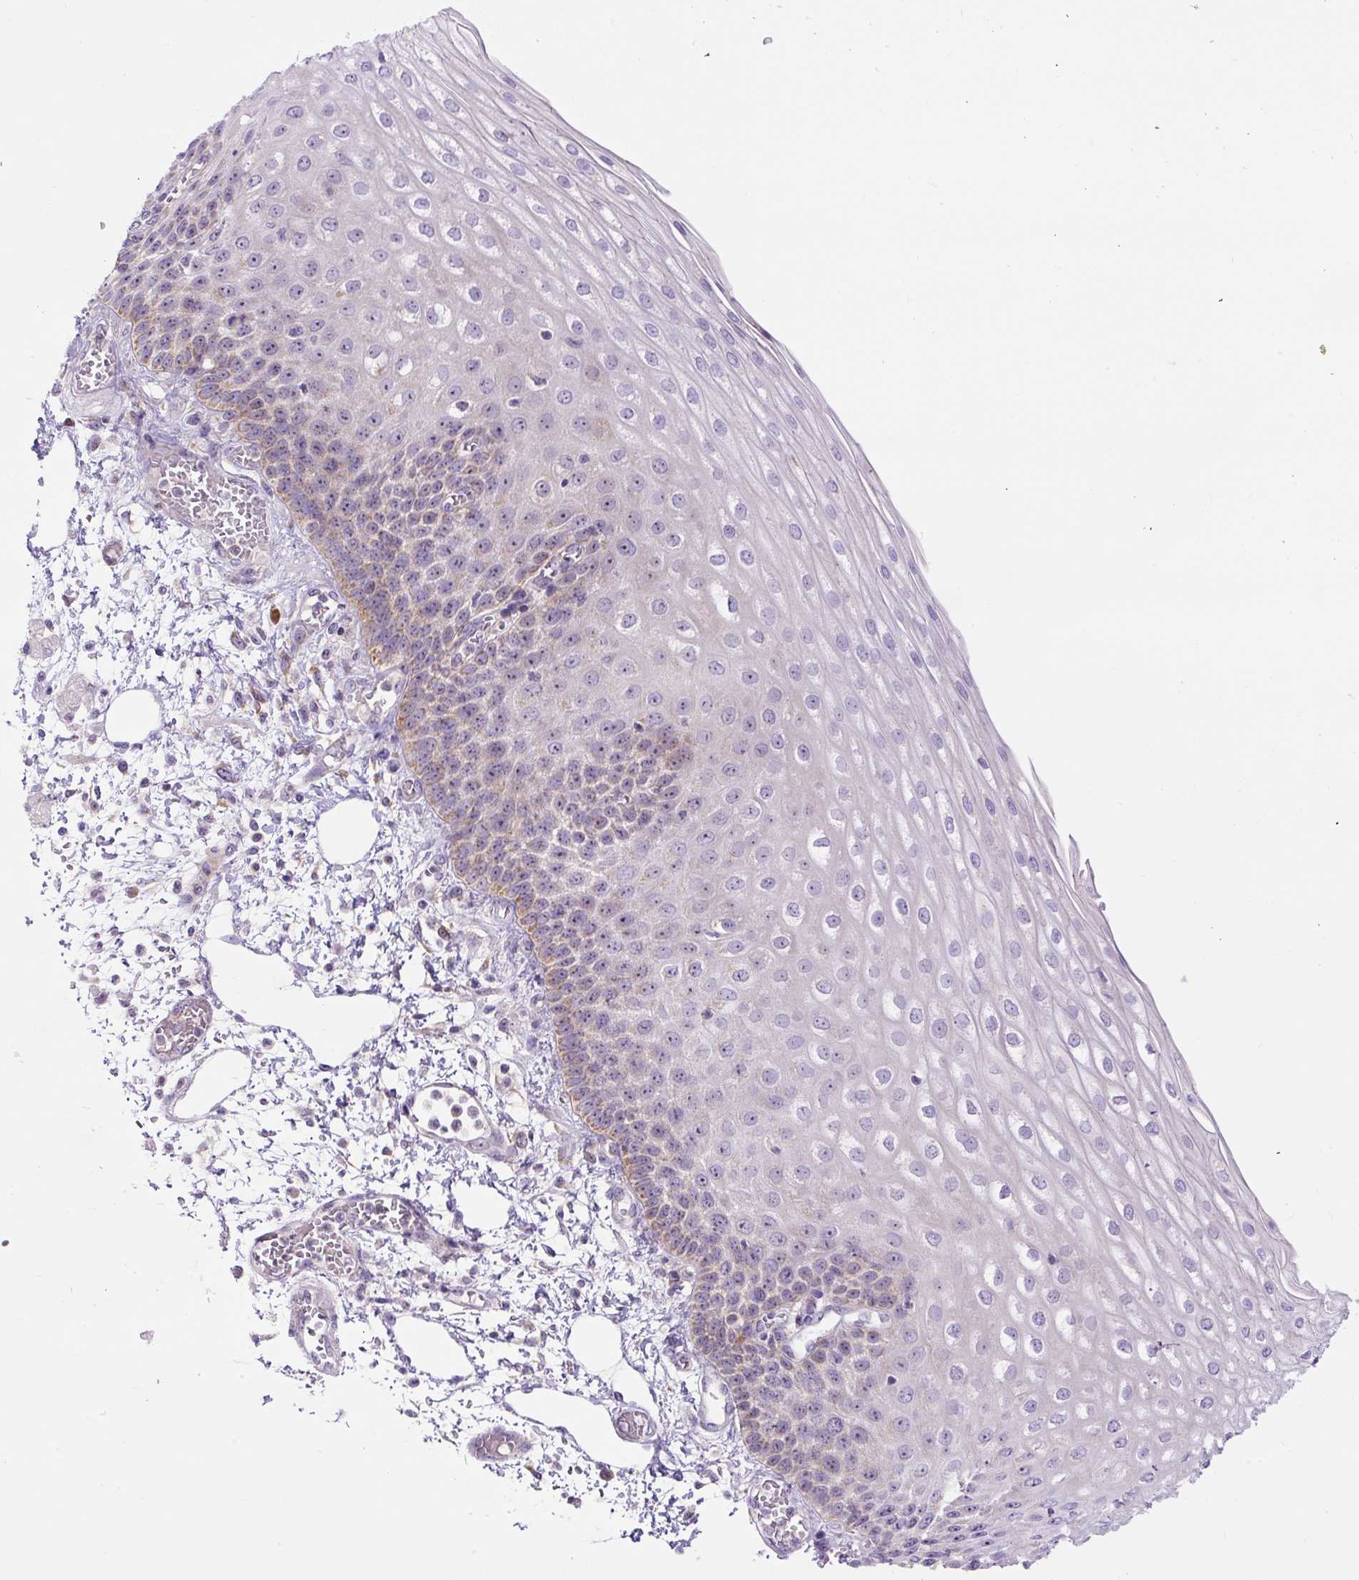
{"staining": {"intensity": "moderate", "quantity": "25%-75%", "location": "cytoplasmic/membranous"}, "tissue": "esophagus", "cell_type": "Squamous epithelial cells", "image_type": "normal", "snomed": [{"axis": "morphology", "description": "Normal tissue, NOS"}, {"axis": "morphology", "description": "Adenocarcinoma, NOS"}, {"axis": "topography", "description": "Esophagus"}], "caption": "This image reveals immunohistochemistry staining of normal esophagus, with medium moderate cytoplasmic/membranous staining in about 25%-75% of squamous epithelial cells.", "gene": "ZNF596", "patient": {"sex": "male", "age": 81}}